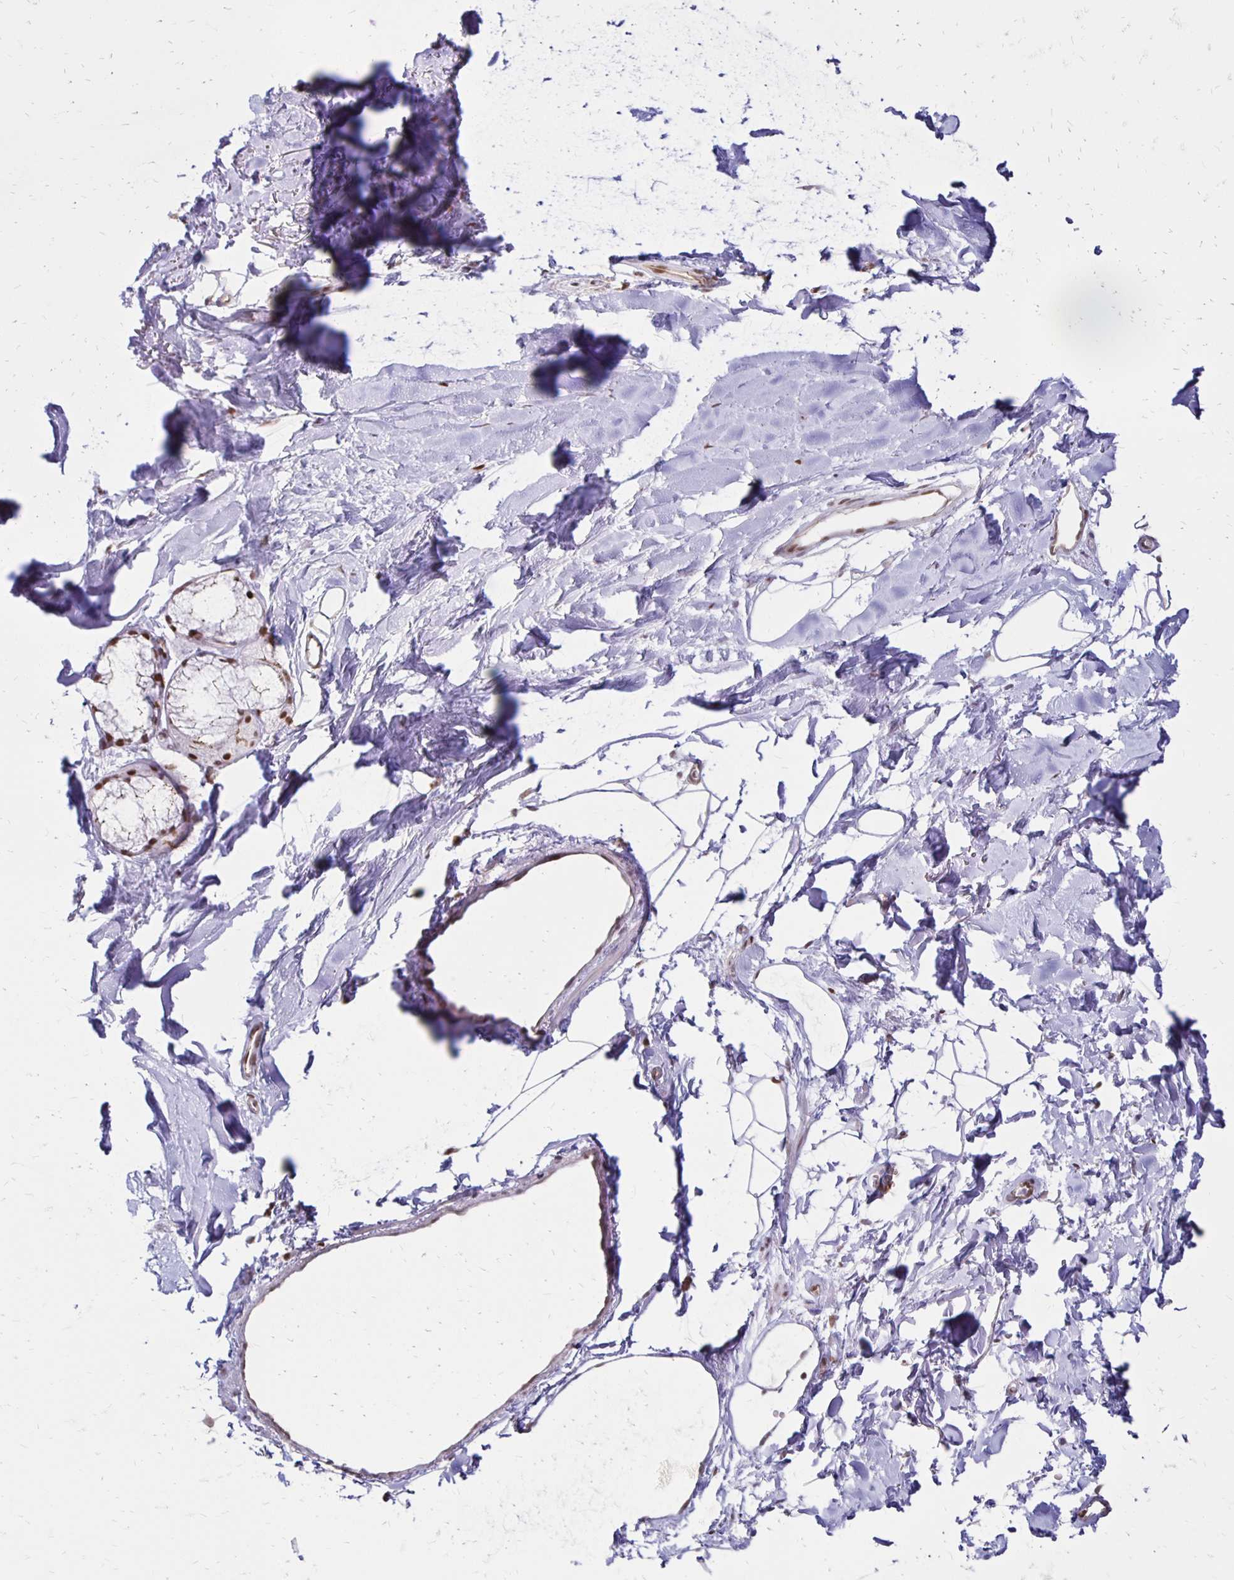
{"staining": {"intensity": "negative", "quantity": "none", "location": "none"}, "tissue": "adipose tissue", "cell_type": "Adipocytes", "image_type": "normal", "snomed": [{"axis": "morphology", "description": "Normal tissue, NOS"}, {"axis": "topography", "description": "Cartilage tissue"}, {"axis": "topography", "description": "Bronchus"}], "caption": "The image reveals no significant positivity in adipocytes of adipose tissue.", "gene": "DDB2", "patient": {"sex": "female", "age": 79}}